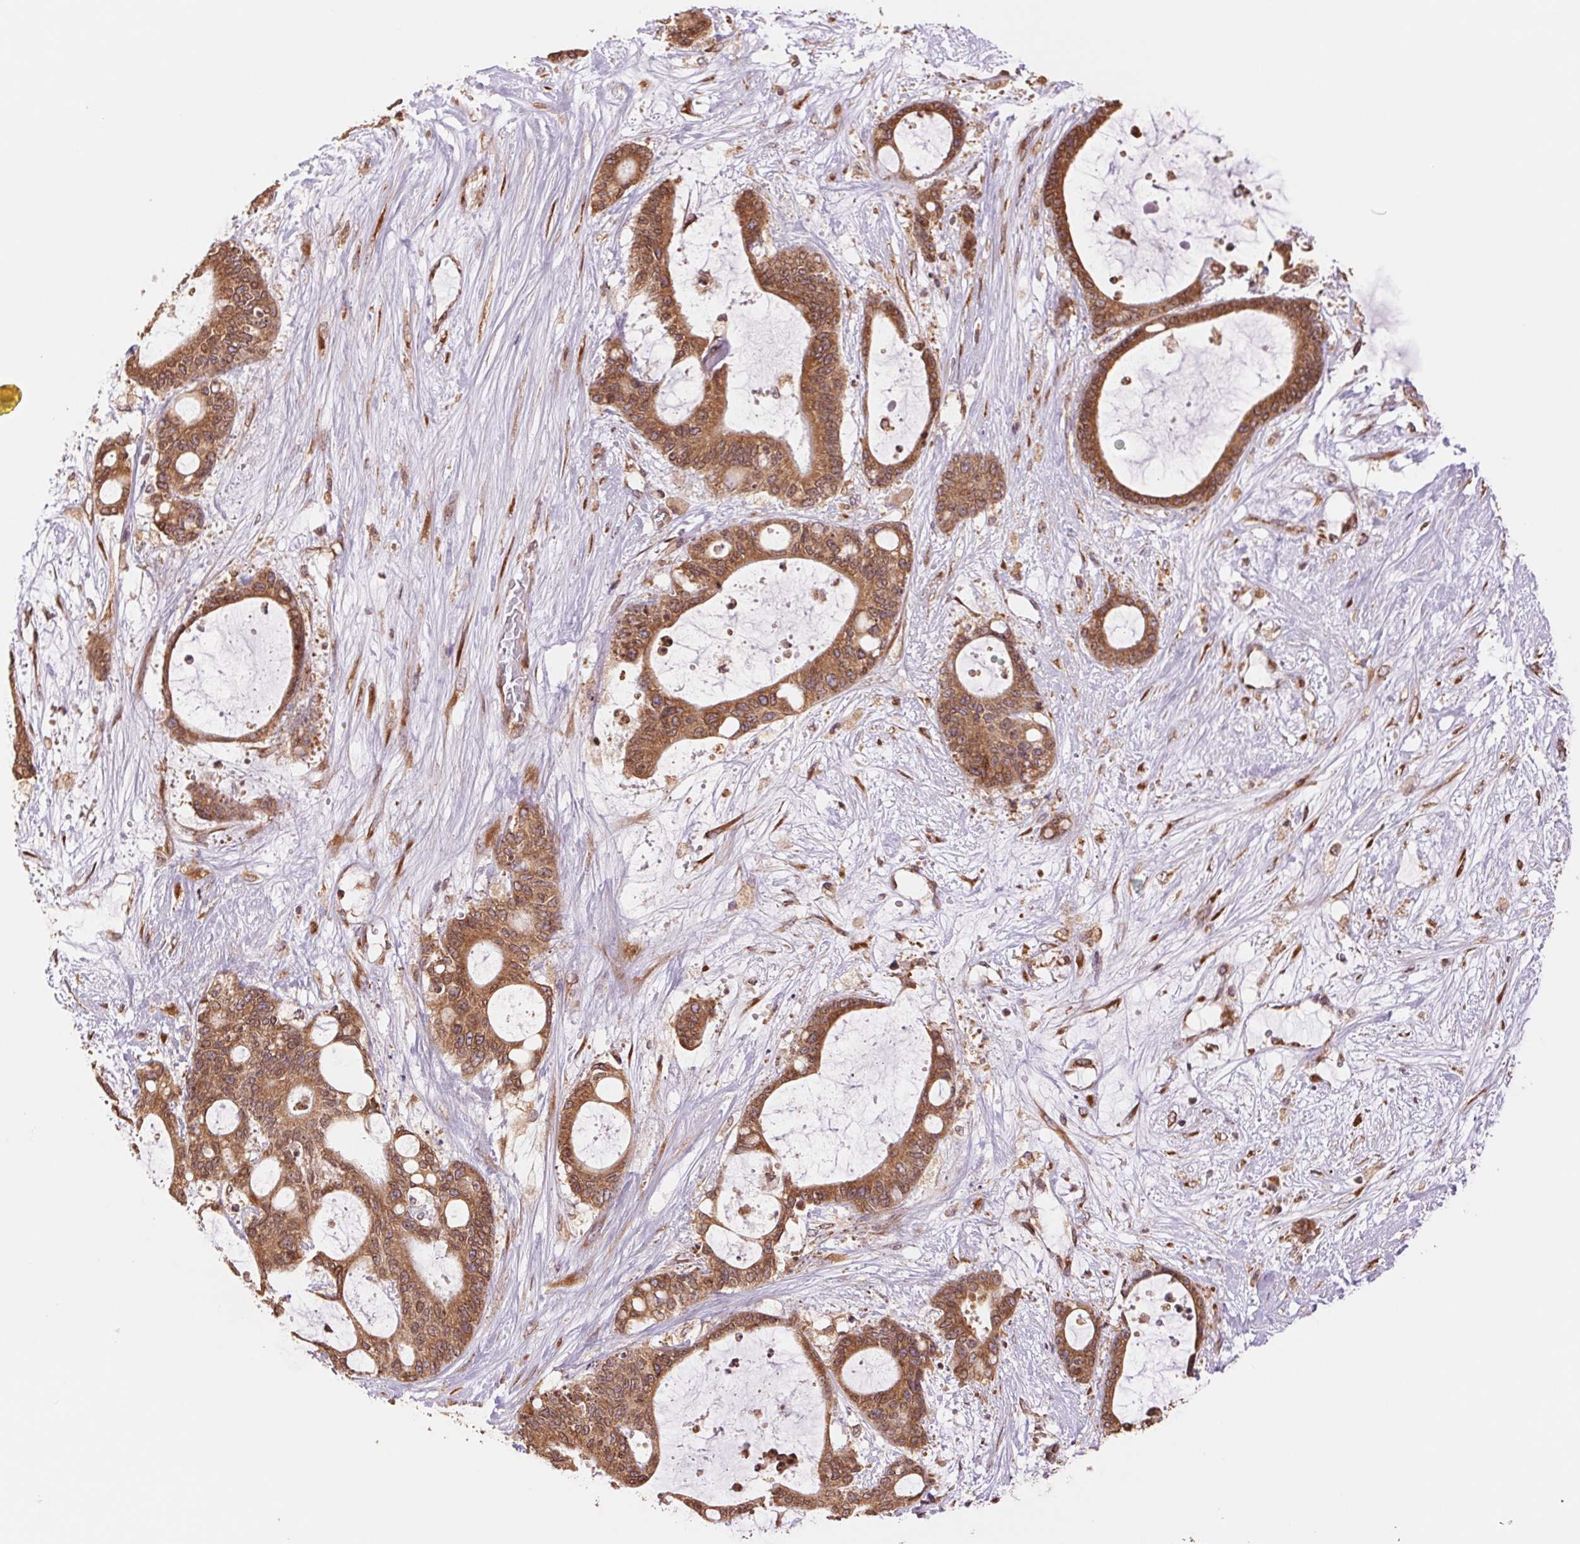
{"staining": {"intensity": "moderate", "quantity": ">75%", "location": "cytoplasmic/membranous"}, "tissue": "liver cancer", "cell_type": "Tumor cells", "image_type": "cancer", "snomed": [{"axis": "morphology", "description": "Normal tissue, NOS"}, {"axis": "morphology", "description": "Cholangiocarcinoma"}, {"axis": "topography", "description": "Liver"}, {"axis": "topography", "description": "Peripheral nerve tissue"}], "caption": "High-magnification brightfield microscopy of cholangiocarcinoma (liver) stained with DAB (brown) and counterstained with hematoxylin (blue). tumor cells exhibit moderate cytoplasmic/membranous staining is appreciated in about>75% of cells. (DAB IHC with brightfield microscopy, high magnification).", "gene": "RPN1", "patient": {"sex": "female", "age": 73}}